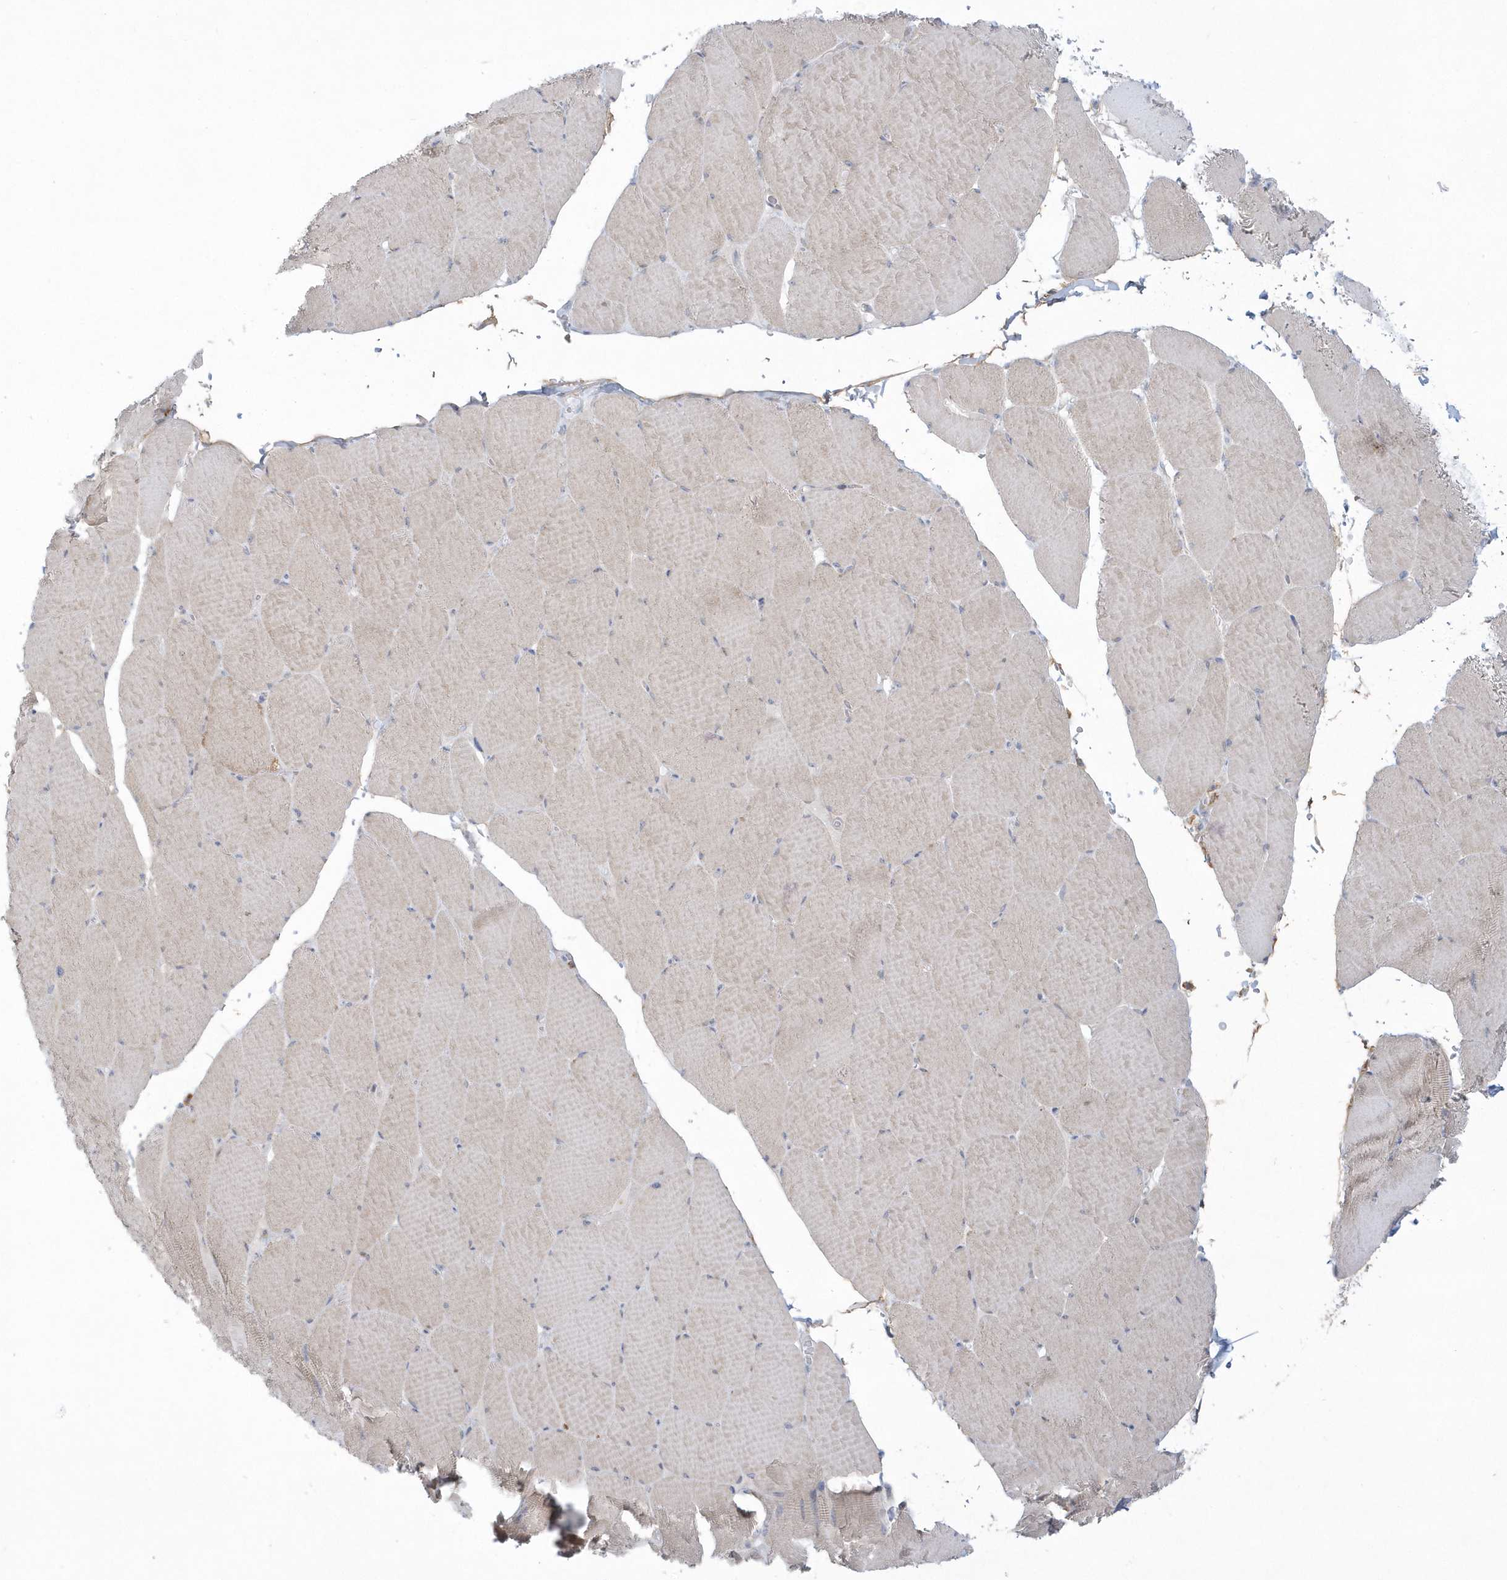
{"staining": {"intensity": "weak", "quantity": "25%-75%", "location": "cytoplasmic/membranous"}, "tissue": "skeletal muscle", "cell_type": "Myocytes", "image_type": "normal", "snomed": [{"axis": "morphology", "description": "Normal tissue, NOS"}, {"axis": "topography", "description": "Skeletal muscle"}, {"axis": "topography", "description": "Head-Neck"}], "caption": "Immunohistochemical staining of normal human skeletal muscle shows weak cytoplasmic/membranous protein expression in about 25%-75% of myocytes. (IHC, brightfield microscopy, high magnification).", "gene": "DNAJC18", "patient": {"sex": "male", "age": 66}}